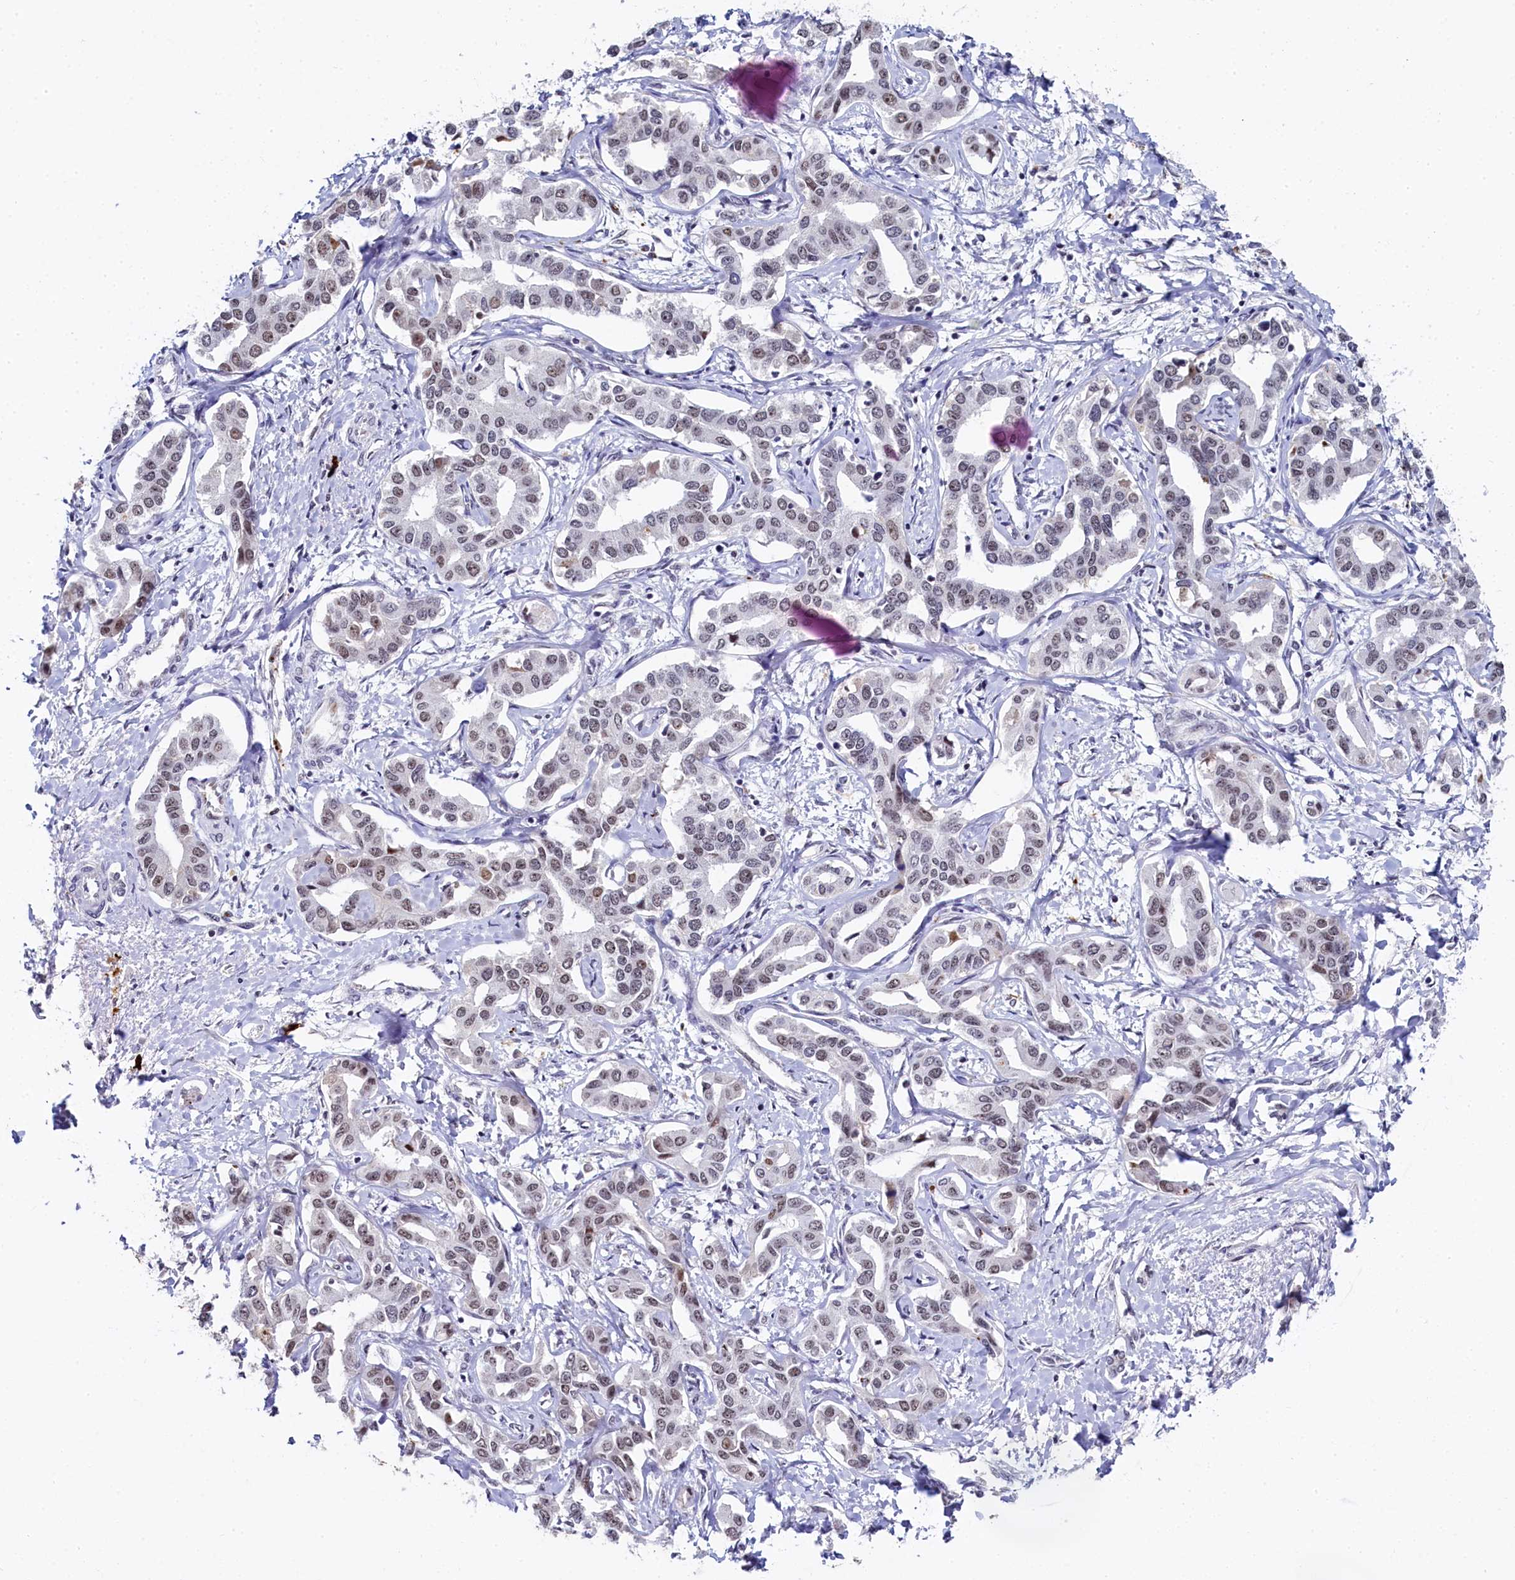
{"staining": {"intensity": "weak", "quantity": "25%-75%", "location": "nuclear"}, "tissue": "liver cancer", "cell_type": "Tumor cells", "image_type": "cancer", "snomed": [{"axis": "morphology", "description": "Cholangiocarcinoma"}, {"axis": "topography", "description": "Liver"}], "caption": "Immunohistochemistry (IHC) (DAB (3,3'-diaminobenzidine)) staining of liver cancer (cholangiocarcinoma) demonstrates weak nuclear protein expression in about 25%-75% of tumor cells.", "gene": "INTS14", "patient": {"sex": "male", "age": 59}}